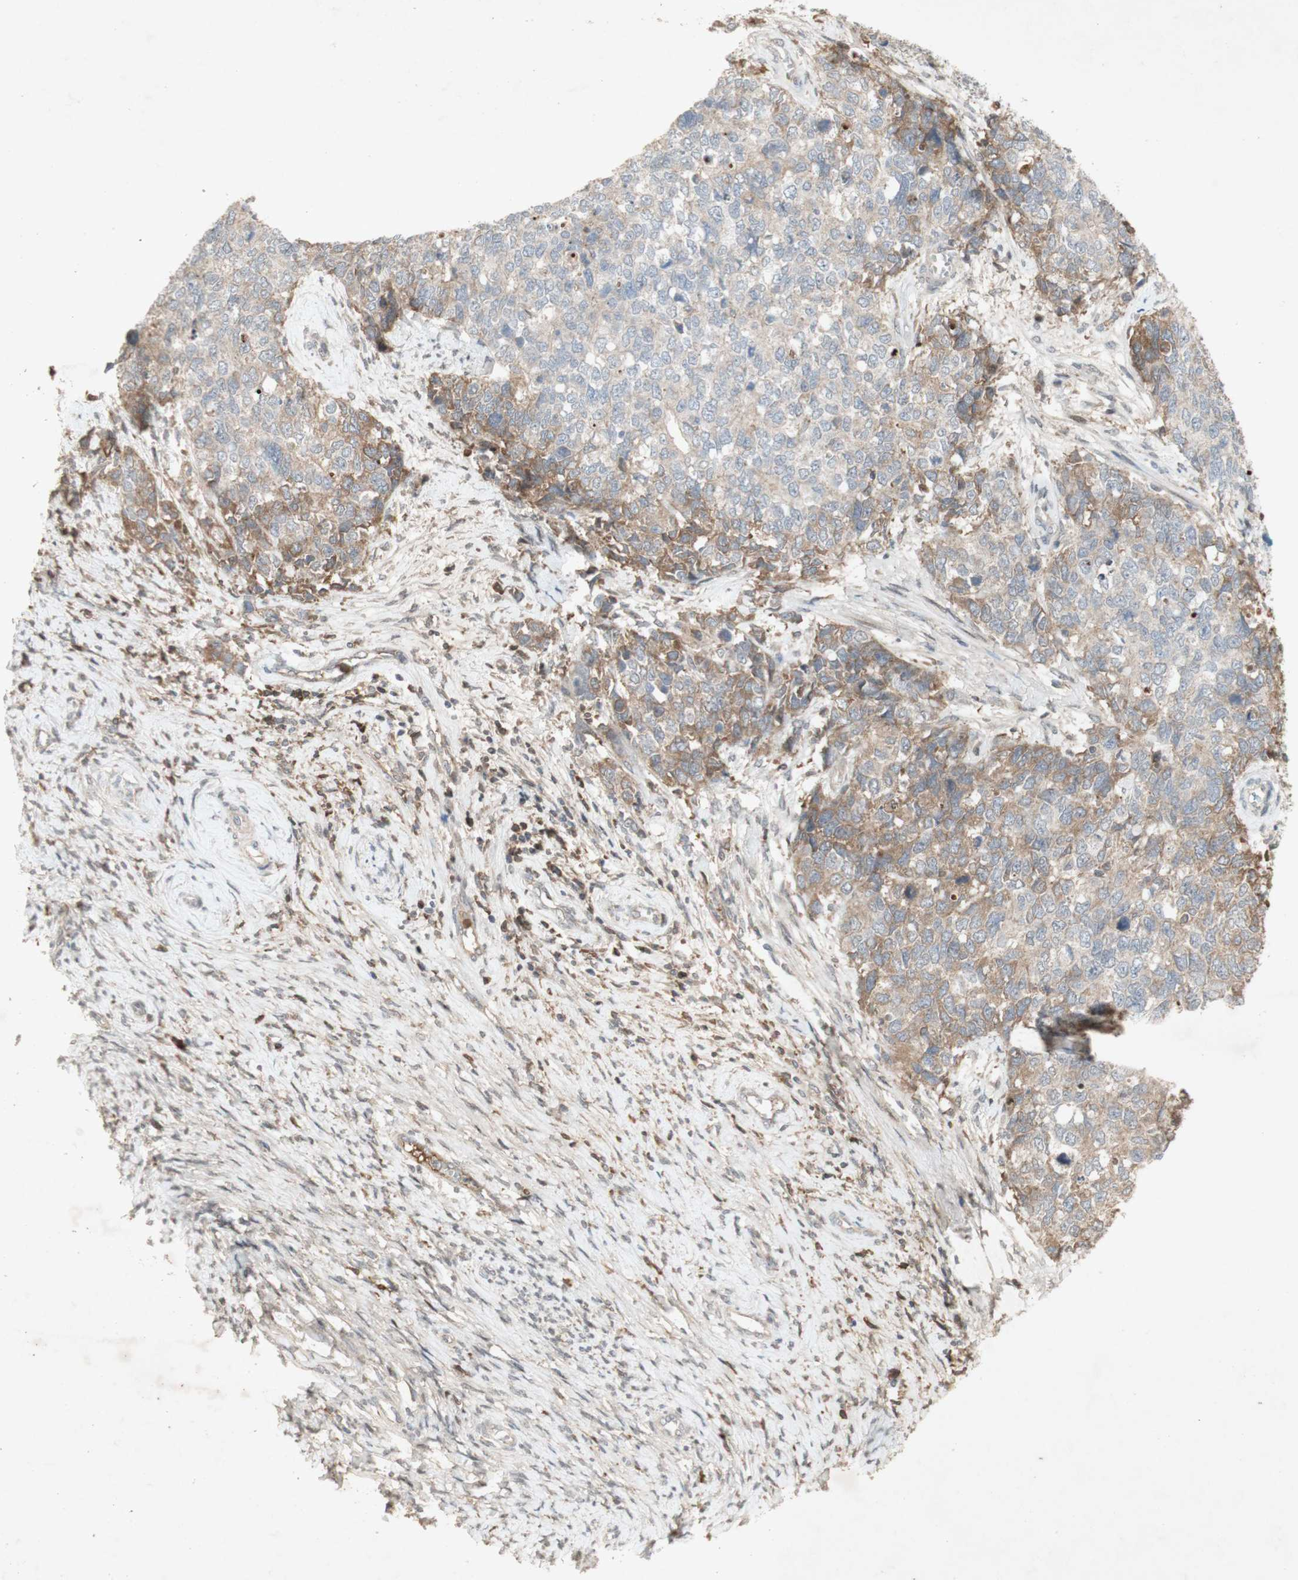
{"staining": {"intensity": "weak", "quantity": "25%-75%", "location": "cytoplasmic/membranous"}, "tissue": "cervical cancer", "cell_type": "Tumor cells", "image_type": "cancer", "snomed": [{"axis": "morphology", "description": "Squamous cell carcinoma, NOS"}, {"axis": "topography", "description": "Cervix"}], "caption": "The immunohistochemical stain shows weak cytoplasmic/membranous expression in tumor cells of cervical squamous cell carcinoma tissue.", "gene": "NRG4", "patient": {"sex": "female", "age": 63}}